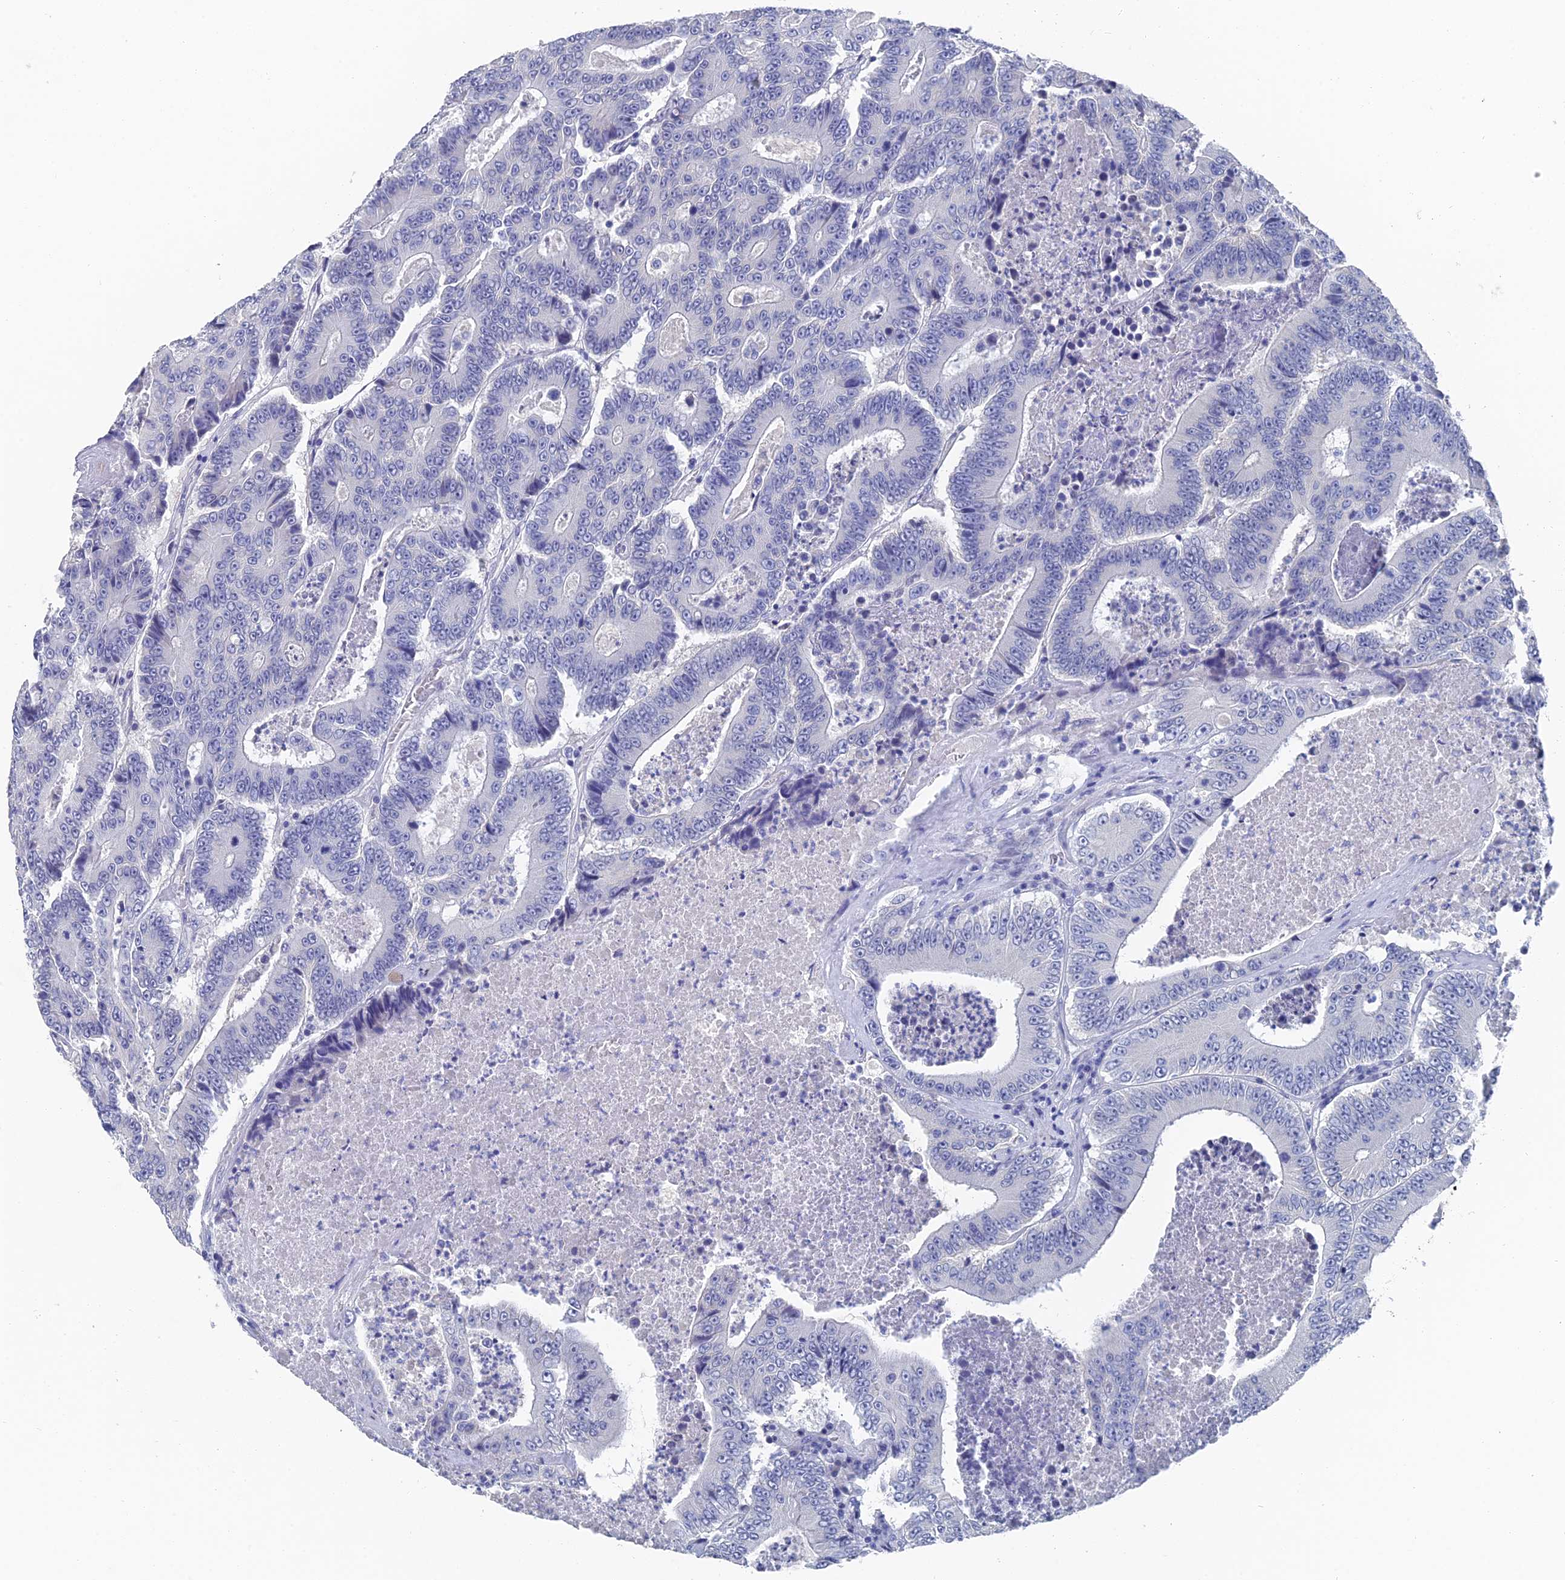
{"staining": {"intensity": "negative", "quantity": "none", "location": "none"}, "tissue": "colorectal cancer", "cell_type": "Tumor cells", "image_type": "cancer", "snomed": [{"axis": "morphology", "description": "Adenocarcinoma, NOS"}, {"axis": "topography", "description": "Colon"}], "caption": "An immunohistochemistry (IHC) photomicrograph of colorectal cancer (adenocarcinoma) is shown. There is no staining in tumor cells of colorectal cancer (adenocarcinoma).", "gene": "GFAP", "patient": {"sex": "male", "age": 83}}